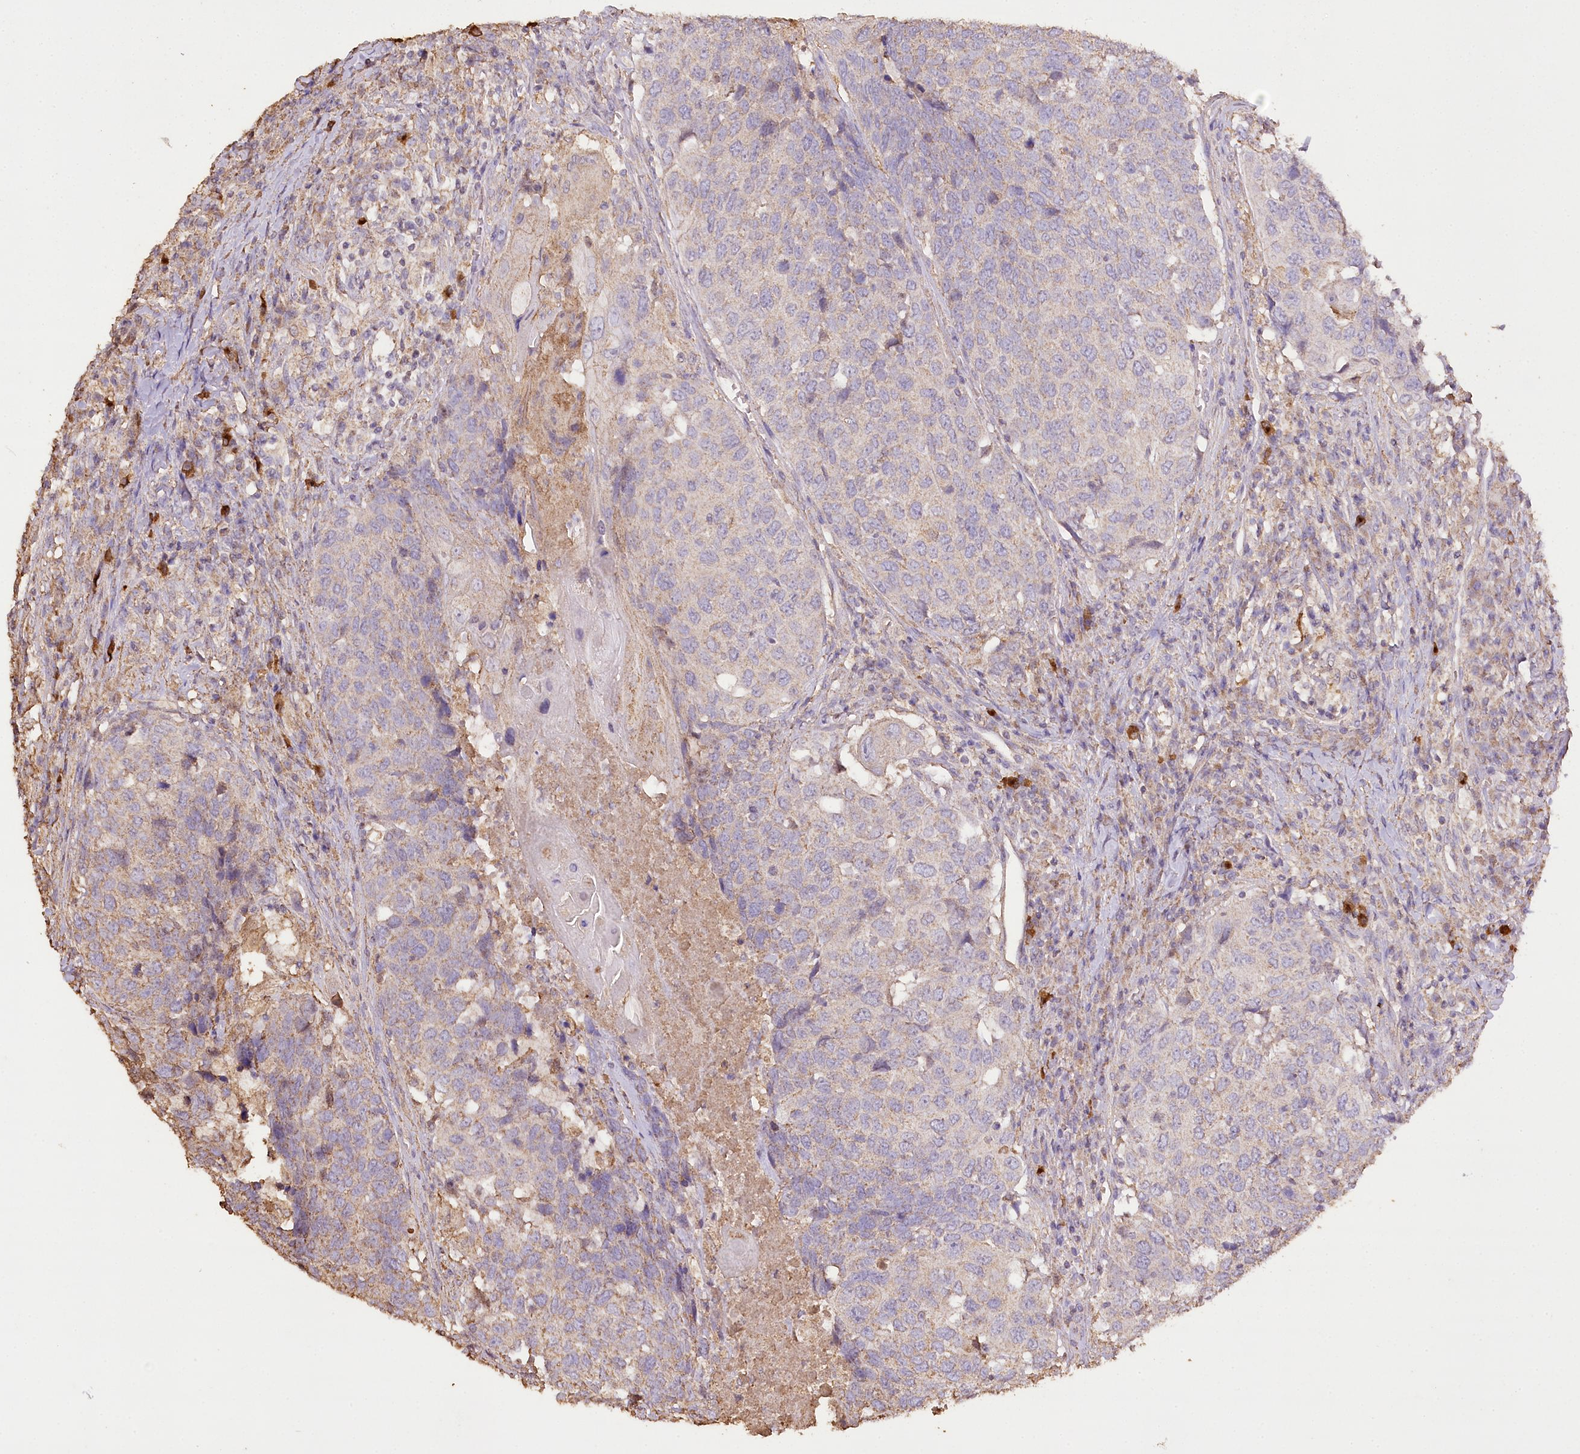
{"staining": {"intensity": "negative", "quantity": "none", "location": "none"}, "tissue": "head and neck cancer", "cell_type": "Tumor cells", "image_type": "cancer", "snomed": [{"axis": "morphology", "description": "Squamous cell carcinoma, NOS"}, {"axis": "topography", "description": "Head-Neck"}], "caption": "Immunohistochemistry (IHC) image of neoplastic tissue: human head and neck cancer (squamous cell carcinoma) stained with DAB shows no significant protein positivity in tumor cells.", "gene": "IREB2", "patient": {"sex": "male", "age": 66}}